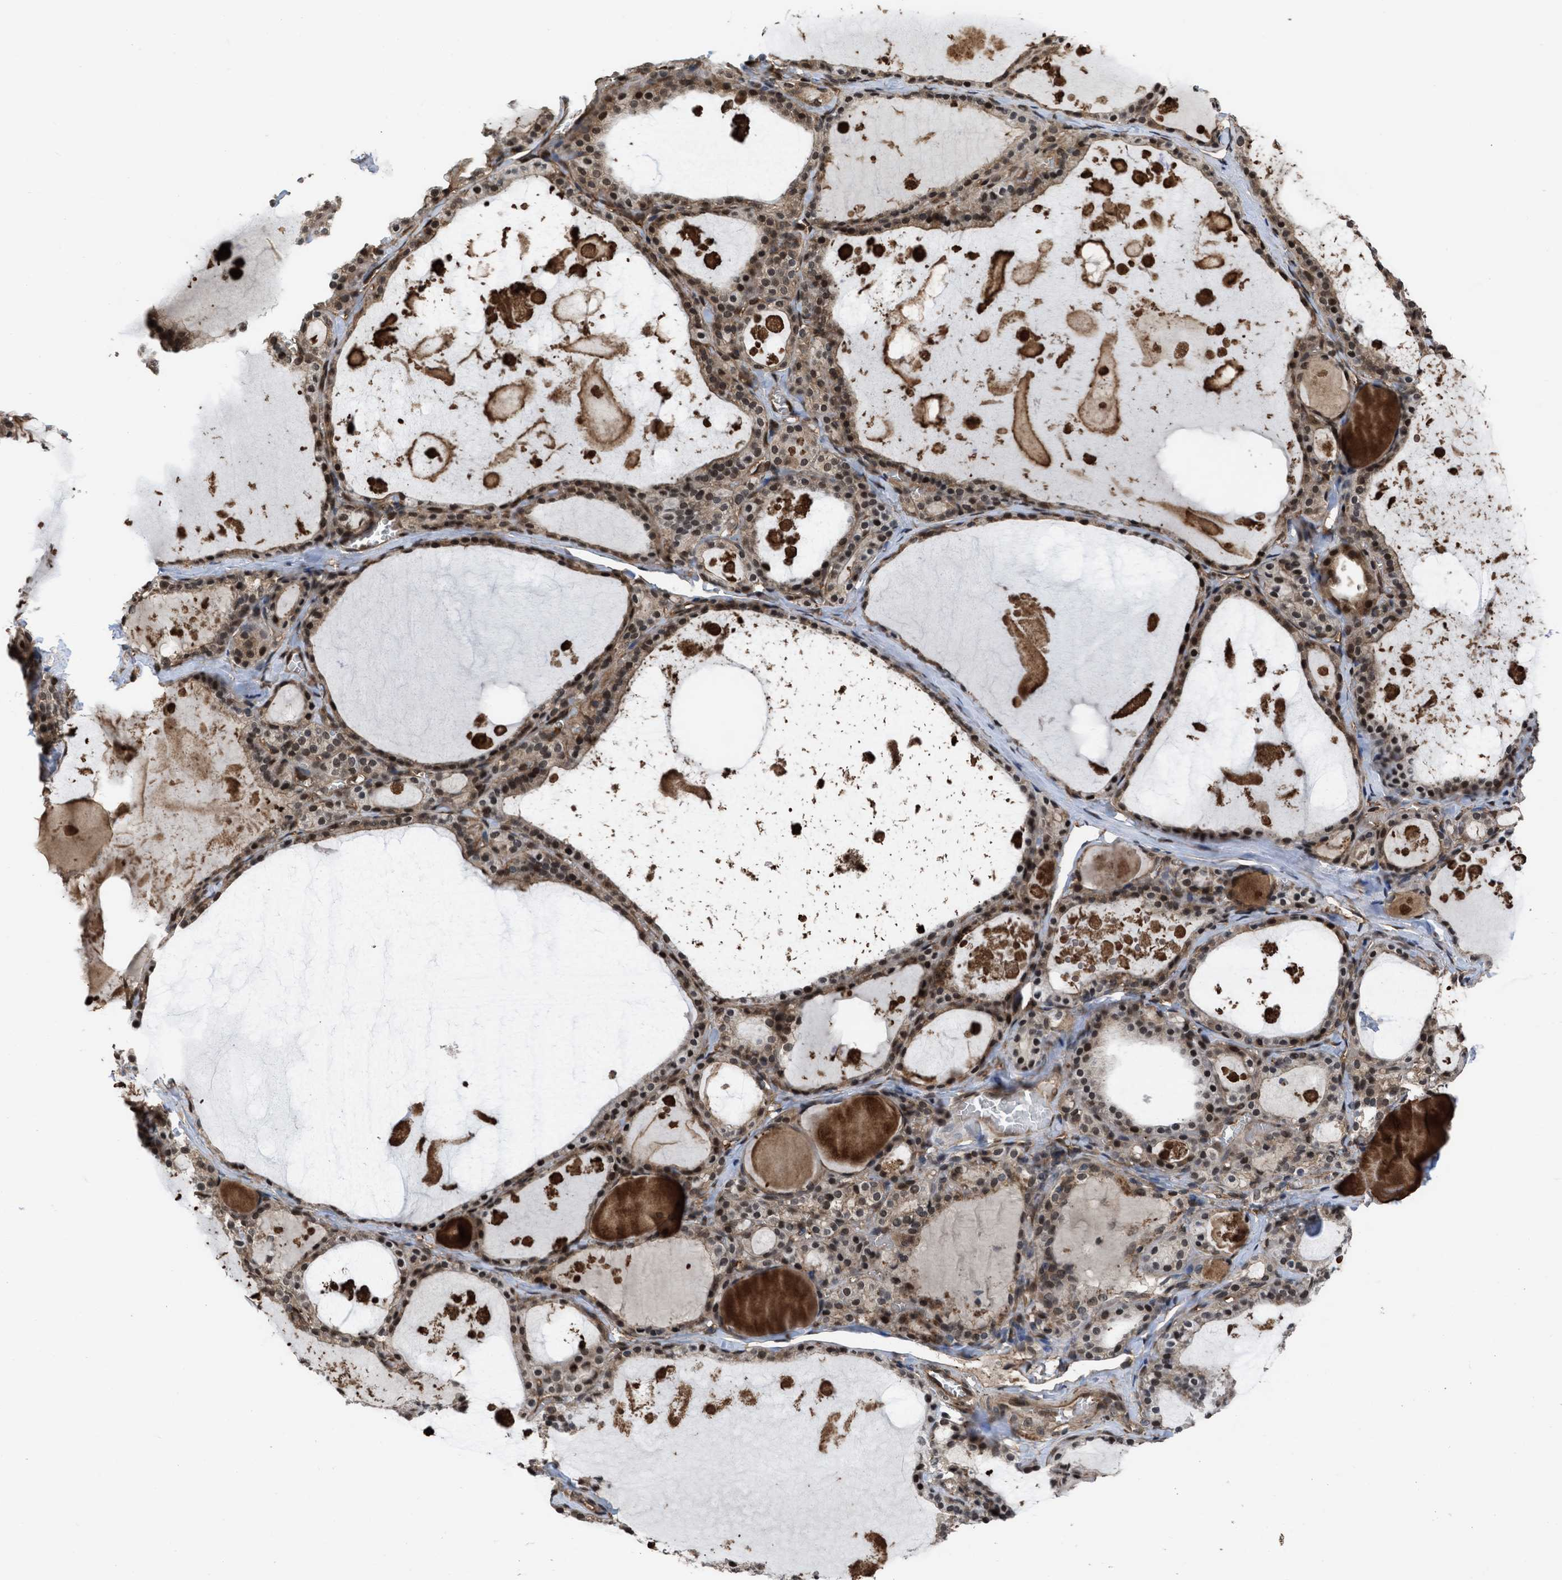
{"staining": {"intensity": "moderate", "quantity": ">75%", "location": "cytoplasmic/membranous,nuclear"}, "tissue": "thyroid gland", "cell_type": "Glandular cells", "image_type": "normal", "snomed": [{"axis": "morphology", "description": "Normal tissue, NOS"}, {"axis": "topography", "description": "Thyroid gland"}], "caption": "Thyroid gland was stained to show a protein in brown. There is medium levels of moderate cytoplasmic/membranous,nuclear staining in approximately >75% of glandular cells.", "gene": "YWHAG", "patient": {"sex": "male", "age": 56}}